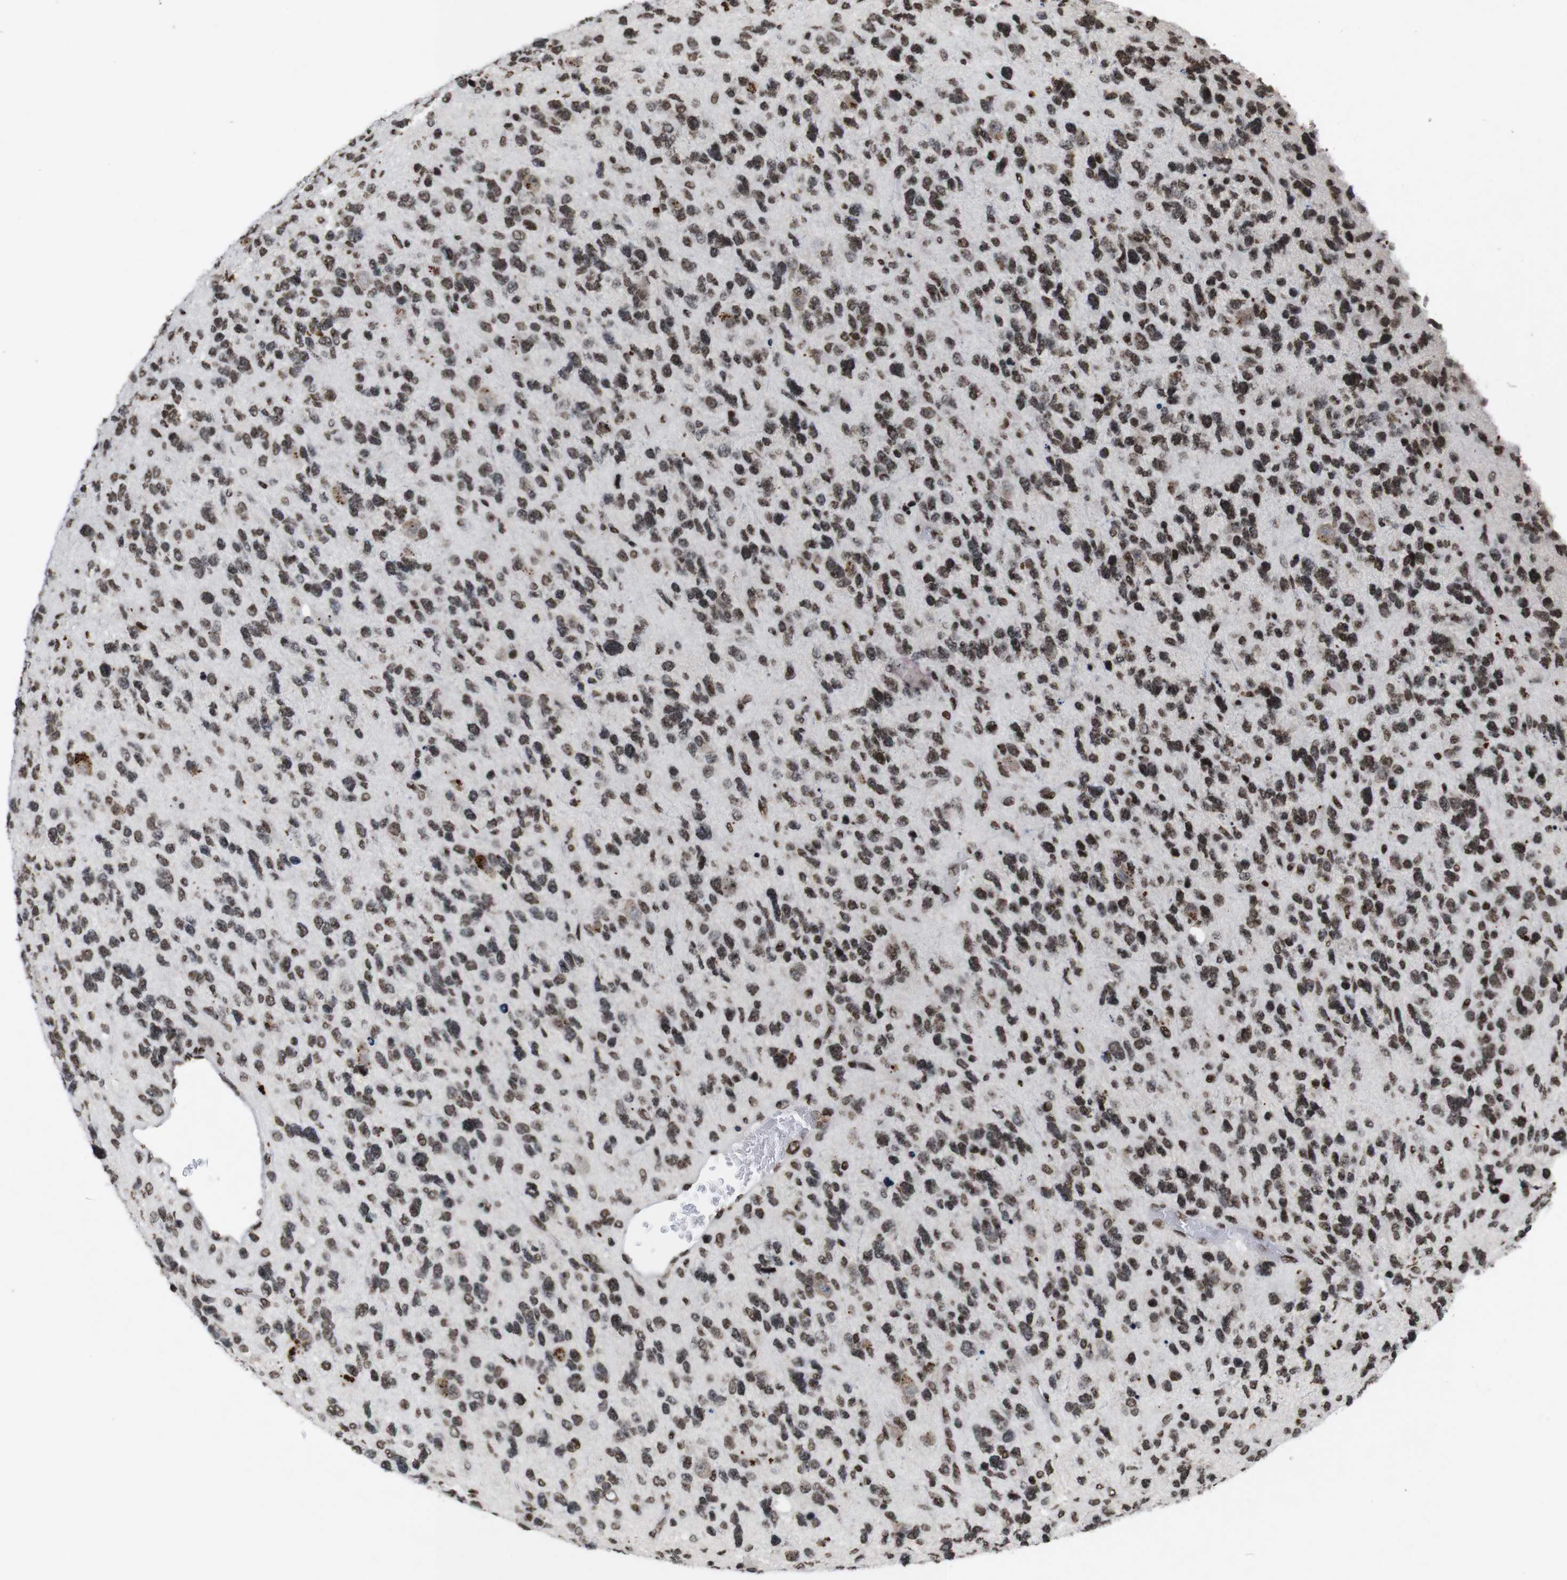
{"staining": {"intensity": "moderate", "quantity": ">75%", "location": "nuclear"}, "tissue": "glioma", "cell_type": "Tumor cells", "image_type": "cancer", "snomed": [{"axis": "morphology", "description": "Glioma, malignant, High grade"}, {"axis": "topography", "description": "Brain"}], "caption": "DAB (3,3'-diaminobenzidine) immunohistochemical staining of glioma displays moderate nuclear protein staining in approximately >75% of tumor cells.", "gene": "MAGEH1", "patient": {"sex": "female", "age": 58}}